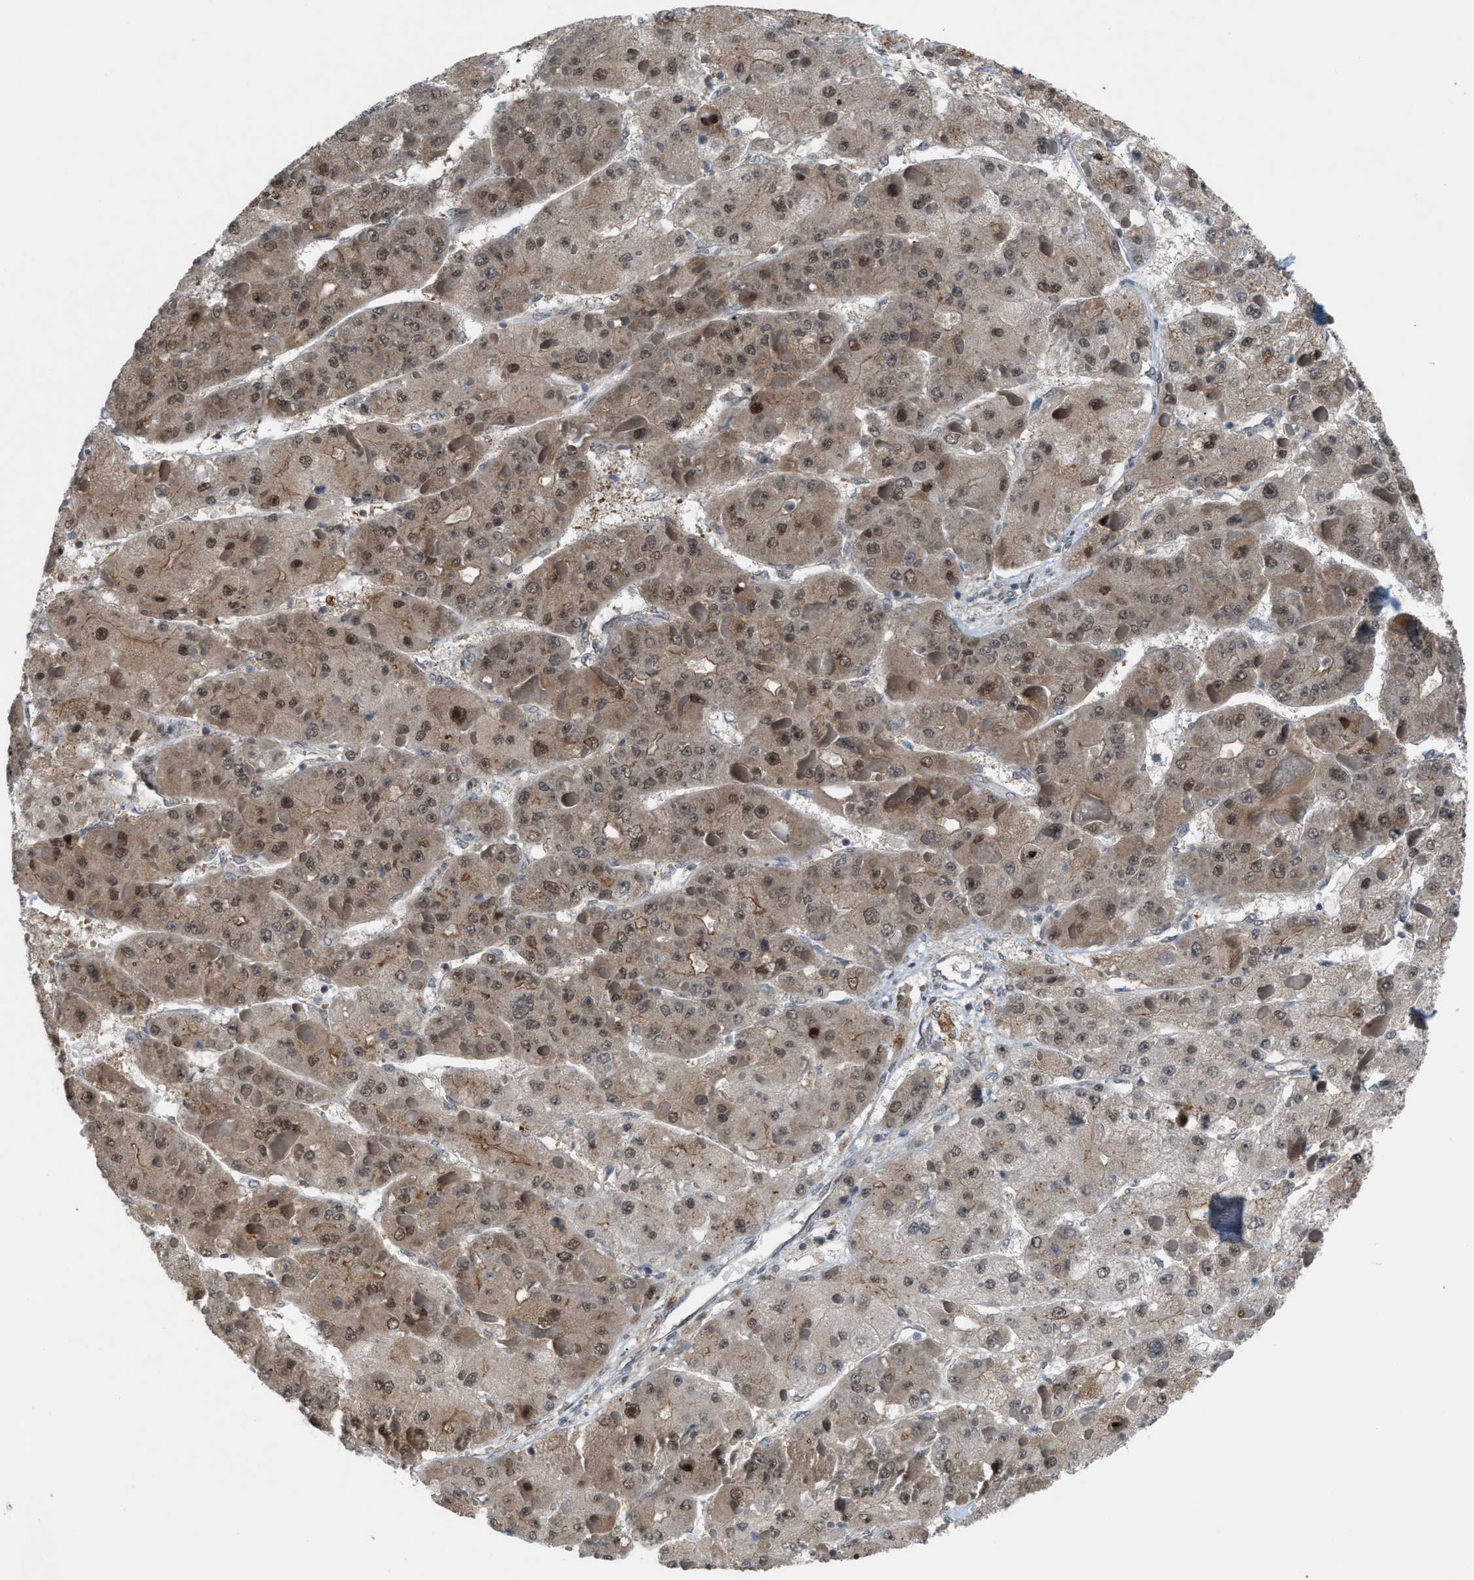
{"staining": {"intensity": "weak", "quantity": ">75%", "location": "cytoplasmic/membranous,nuclear"}, "tissue": "liver cancer", "cell_type": "Tumor cells", "image_type": "cancer", "snomed": [{"axis": "morphology", "description": "Carcinoma, Hepatocellular, NOS"}, {"axis": "topography", "description": "Liver"}], "caption": "Weak cytoplasmic/membranous and nuclear staining is identified in about >75% of tumor cells in liver cancer (hepatocellular carcinoma).", "gene": "RFFL", "patient": {"sex": "female", "age": 73}}